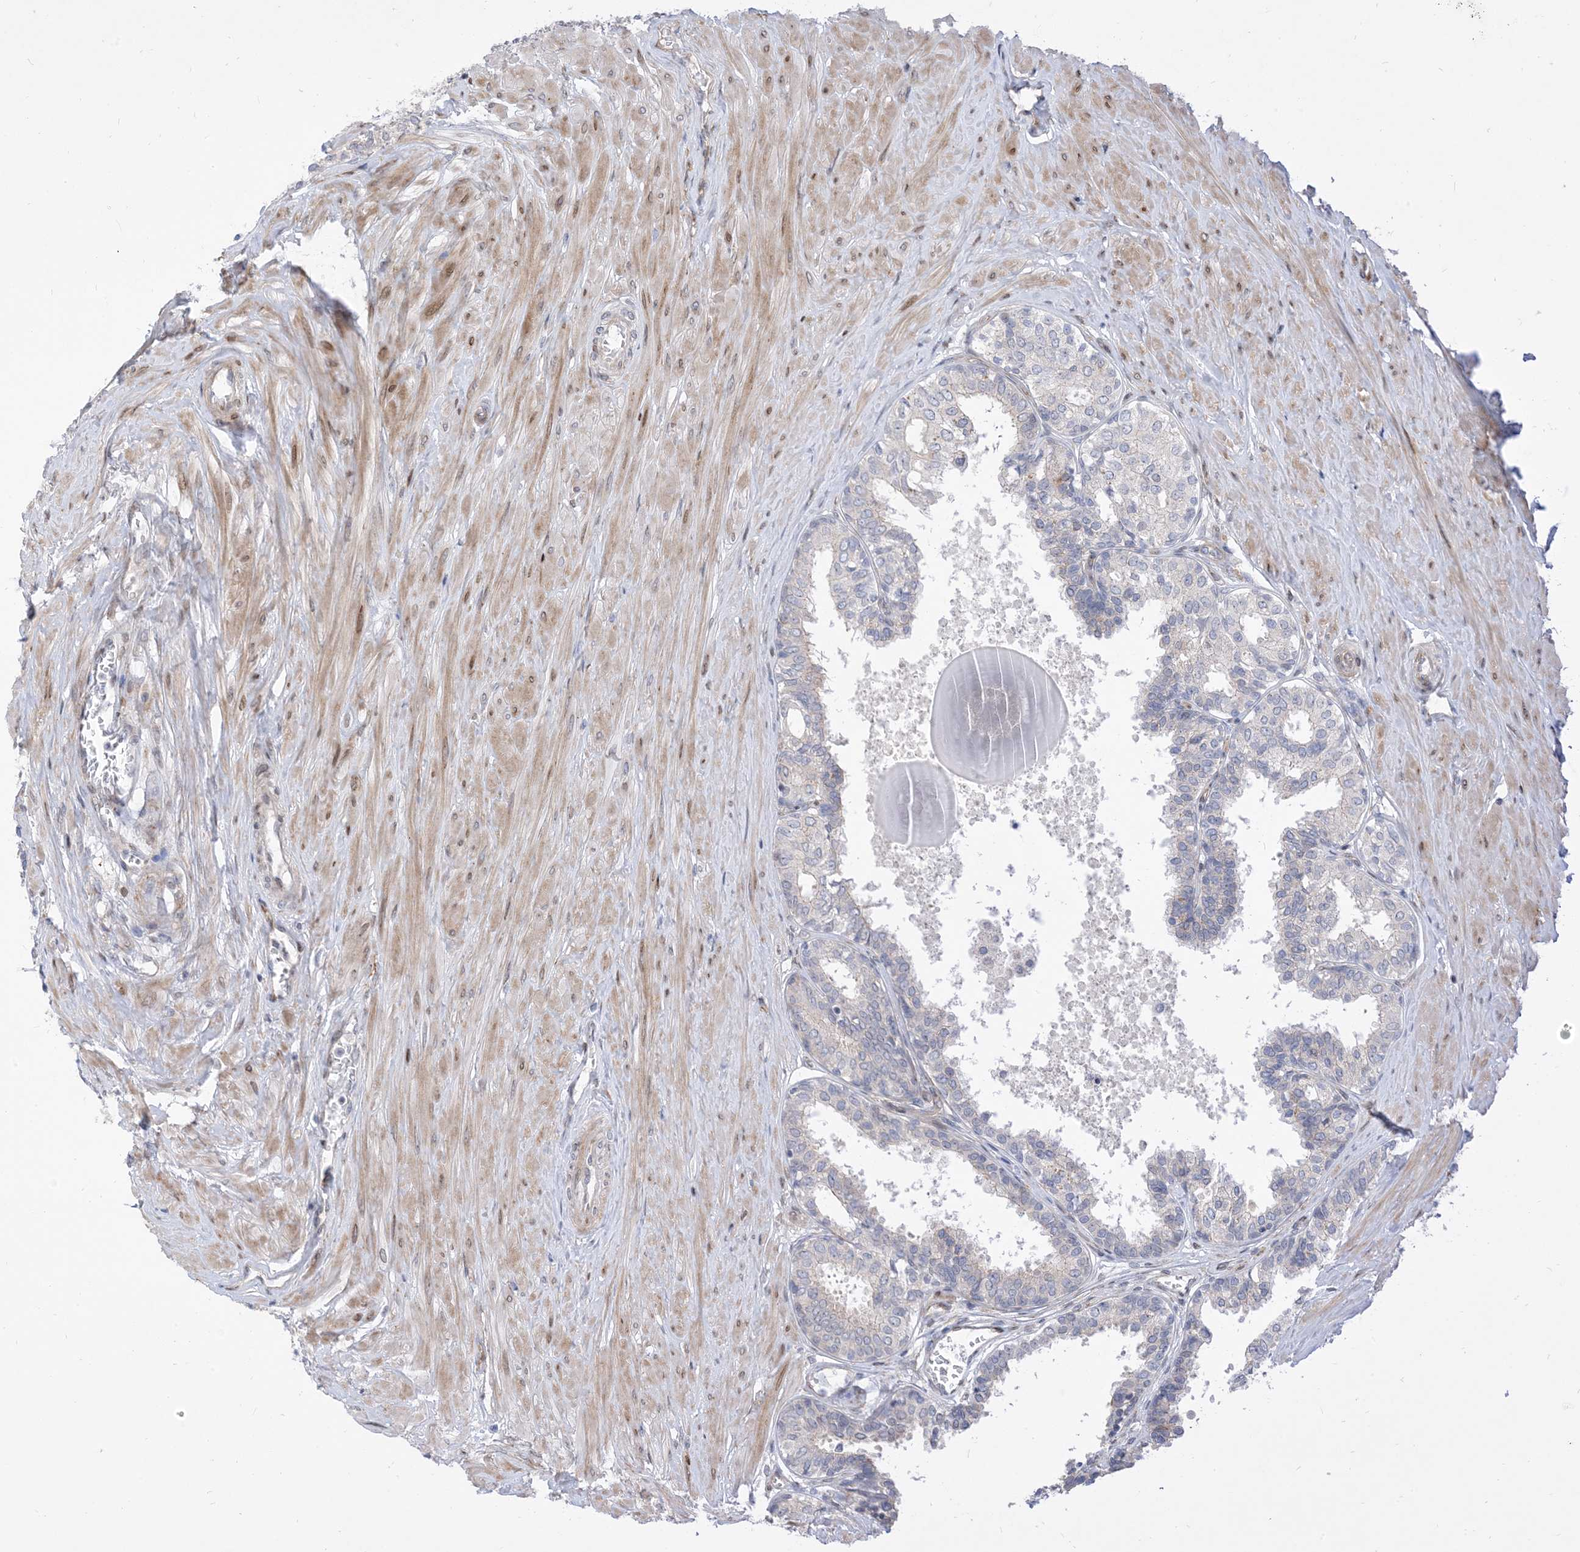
{"staining": {"intensity": "negative", "quantity": "none", "location": "none"}, "tissue": "prostate", "cell_type": "Glandular cells", "image_type": "normal", "snomed": [{"axis": "morphology", "description": "Normal tissue, NOS"}, {"axis": "topography", "description": "Prostate"}], "caption": "Prostate was stained to show a protein in brown. There is no significant expression in glandular cells. Nuclei are stained in blue.", "gene": "TYSND1", "patient": {"sex": "male", "age": 48}}